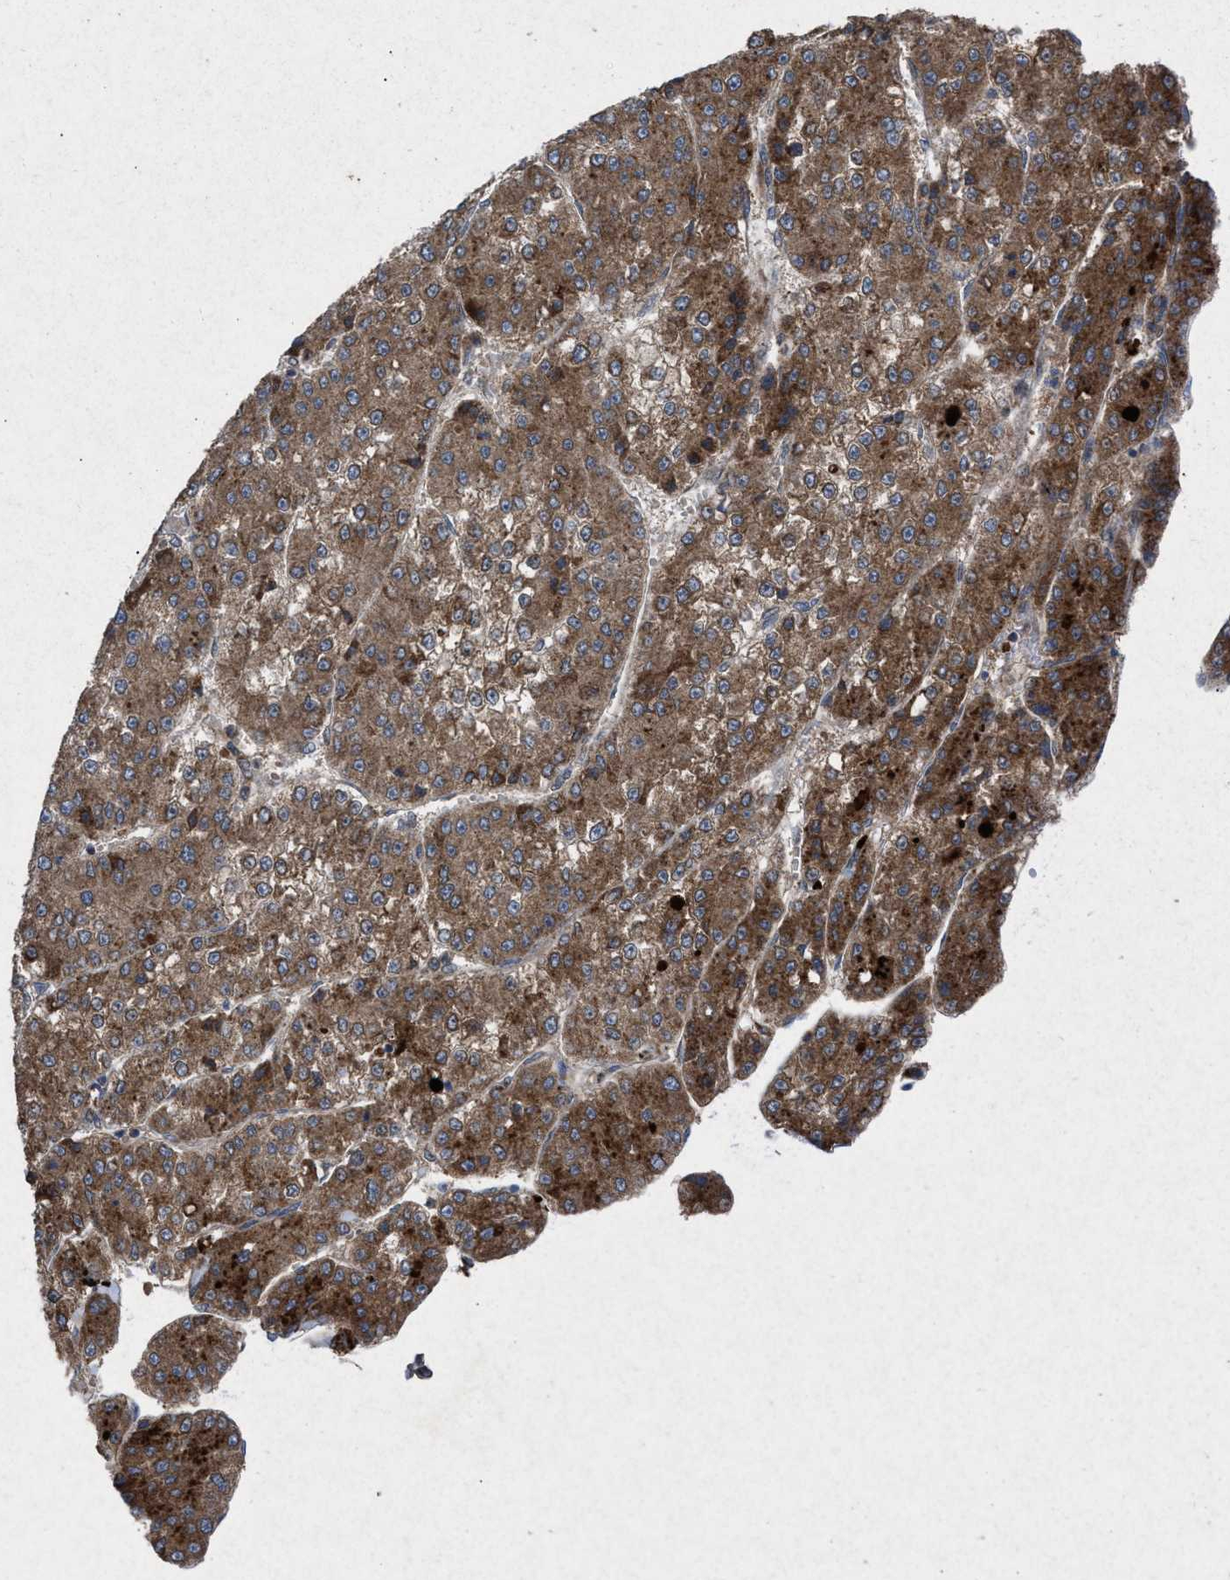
{"staining": {"intensity": "moderate", "quantity": ">75%", "location": "cytoplasmic/membranous"}, "tissue": "liver cancer", "cell_type": "Tumor cells", "image_type": "cancer", "snomed": [{"axis": "morphology", "description": "Carcinoma, Hepatocellular, NOS"}, {"axis": "topography", "description": "Liver"}], "caption": "Hepatocellular carcinoma (liver) stained for a protein (brown) demonstrates moderate cytoplasmic/membranous positive expression in approximately >75% of tumor cells.", "gene": "MSI2", "patient": {"sex": "female", "age": 73}}